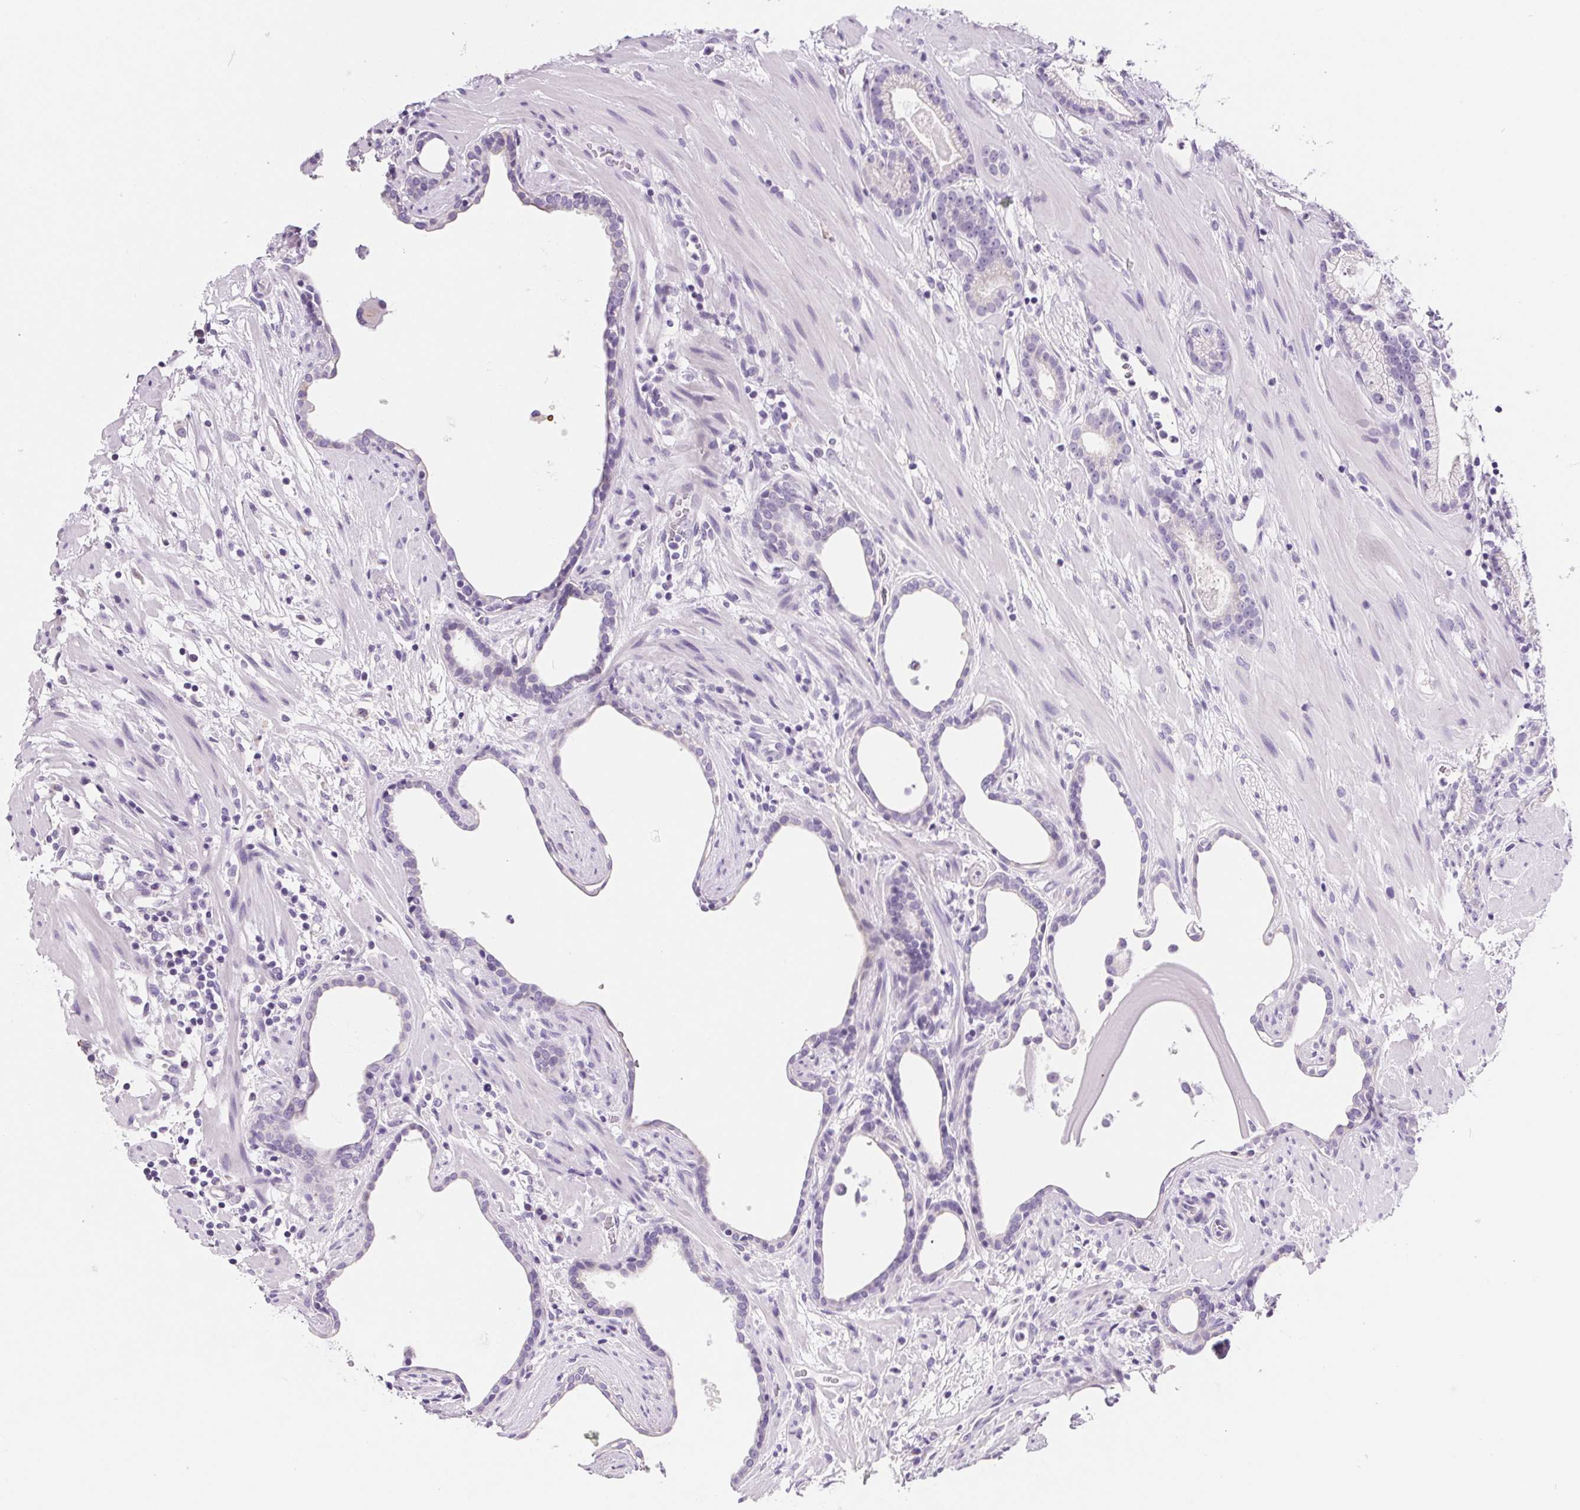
{"staining": {"intensity": "negative", "quantity": "none", "location": "none"}, "tissue": "prostate cancer", "cell_type": "Tumor cells", "image_type": "cancer", "snomed": [{"axis": "morphology", "description": "Adenocarcinoma, Low grade"}, {"axis": "topography", "description": "Prostate"}], "caption": "Image shows no protein staining in tumor cells of prostate cancer (adenocarcinoma (low-grade)) tissue.", "gene": "AQP5", "patient": {"sex": "male", "age": 57}}